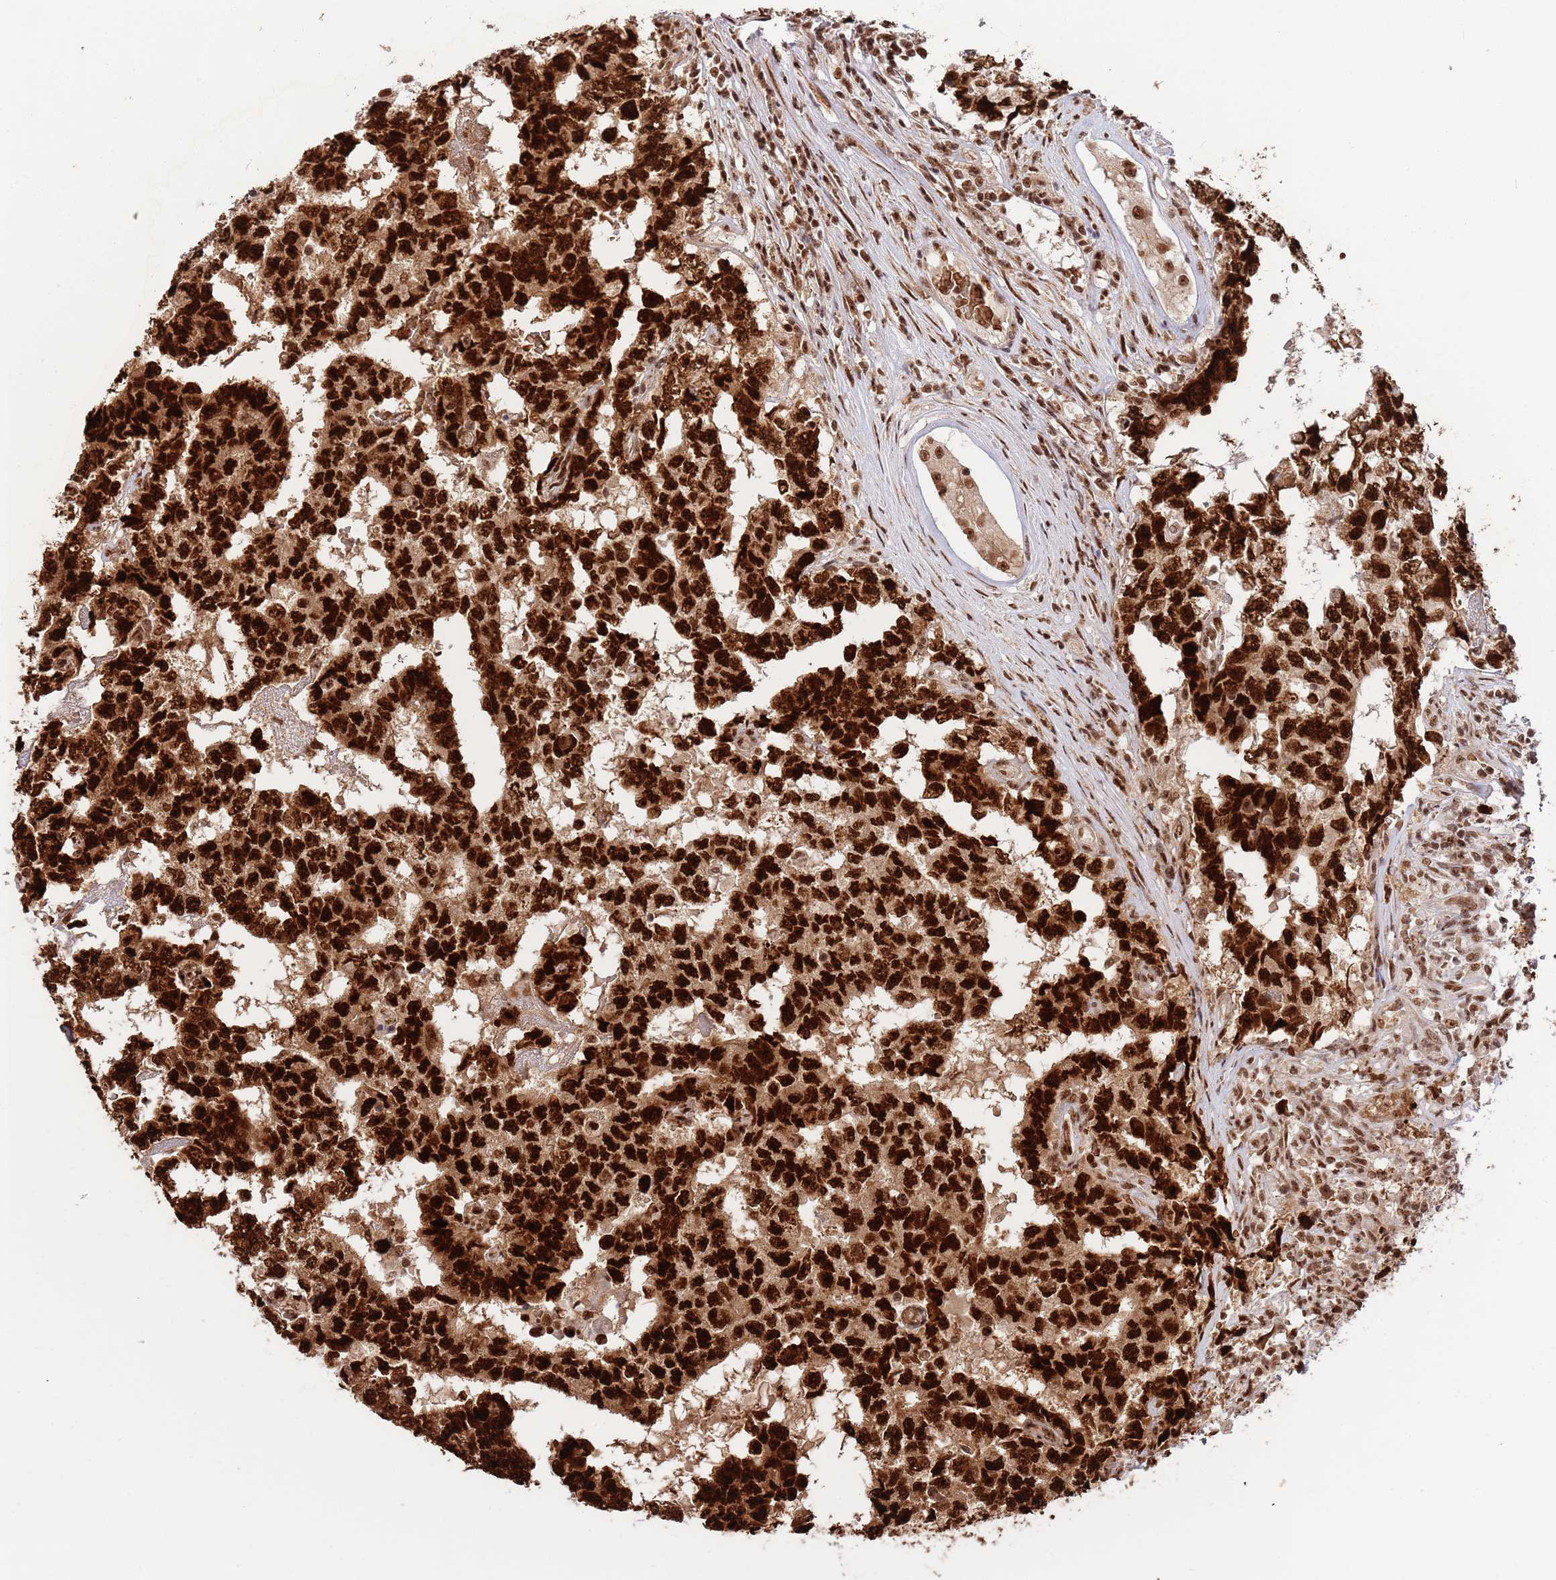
{"staining": {"intensity": "strong", "quantity": ">75%", "location": "nuclear"}, "tissue": "testis cancer", "cell_type": "Tumor cells", "image_type": "cancer", "snomed": [{"axis": "morphology", "description": "Carcinoma, Embryonal, NOS"}, {"axis": "topography", "description": "Testis"}], "caption": "Testis cancer stained with a protein marker demonstrates strong staining in tumor cells.", "gene": "RIF1", "patient": {"sex": "male", "age": 25}}